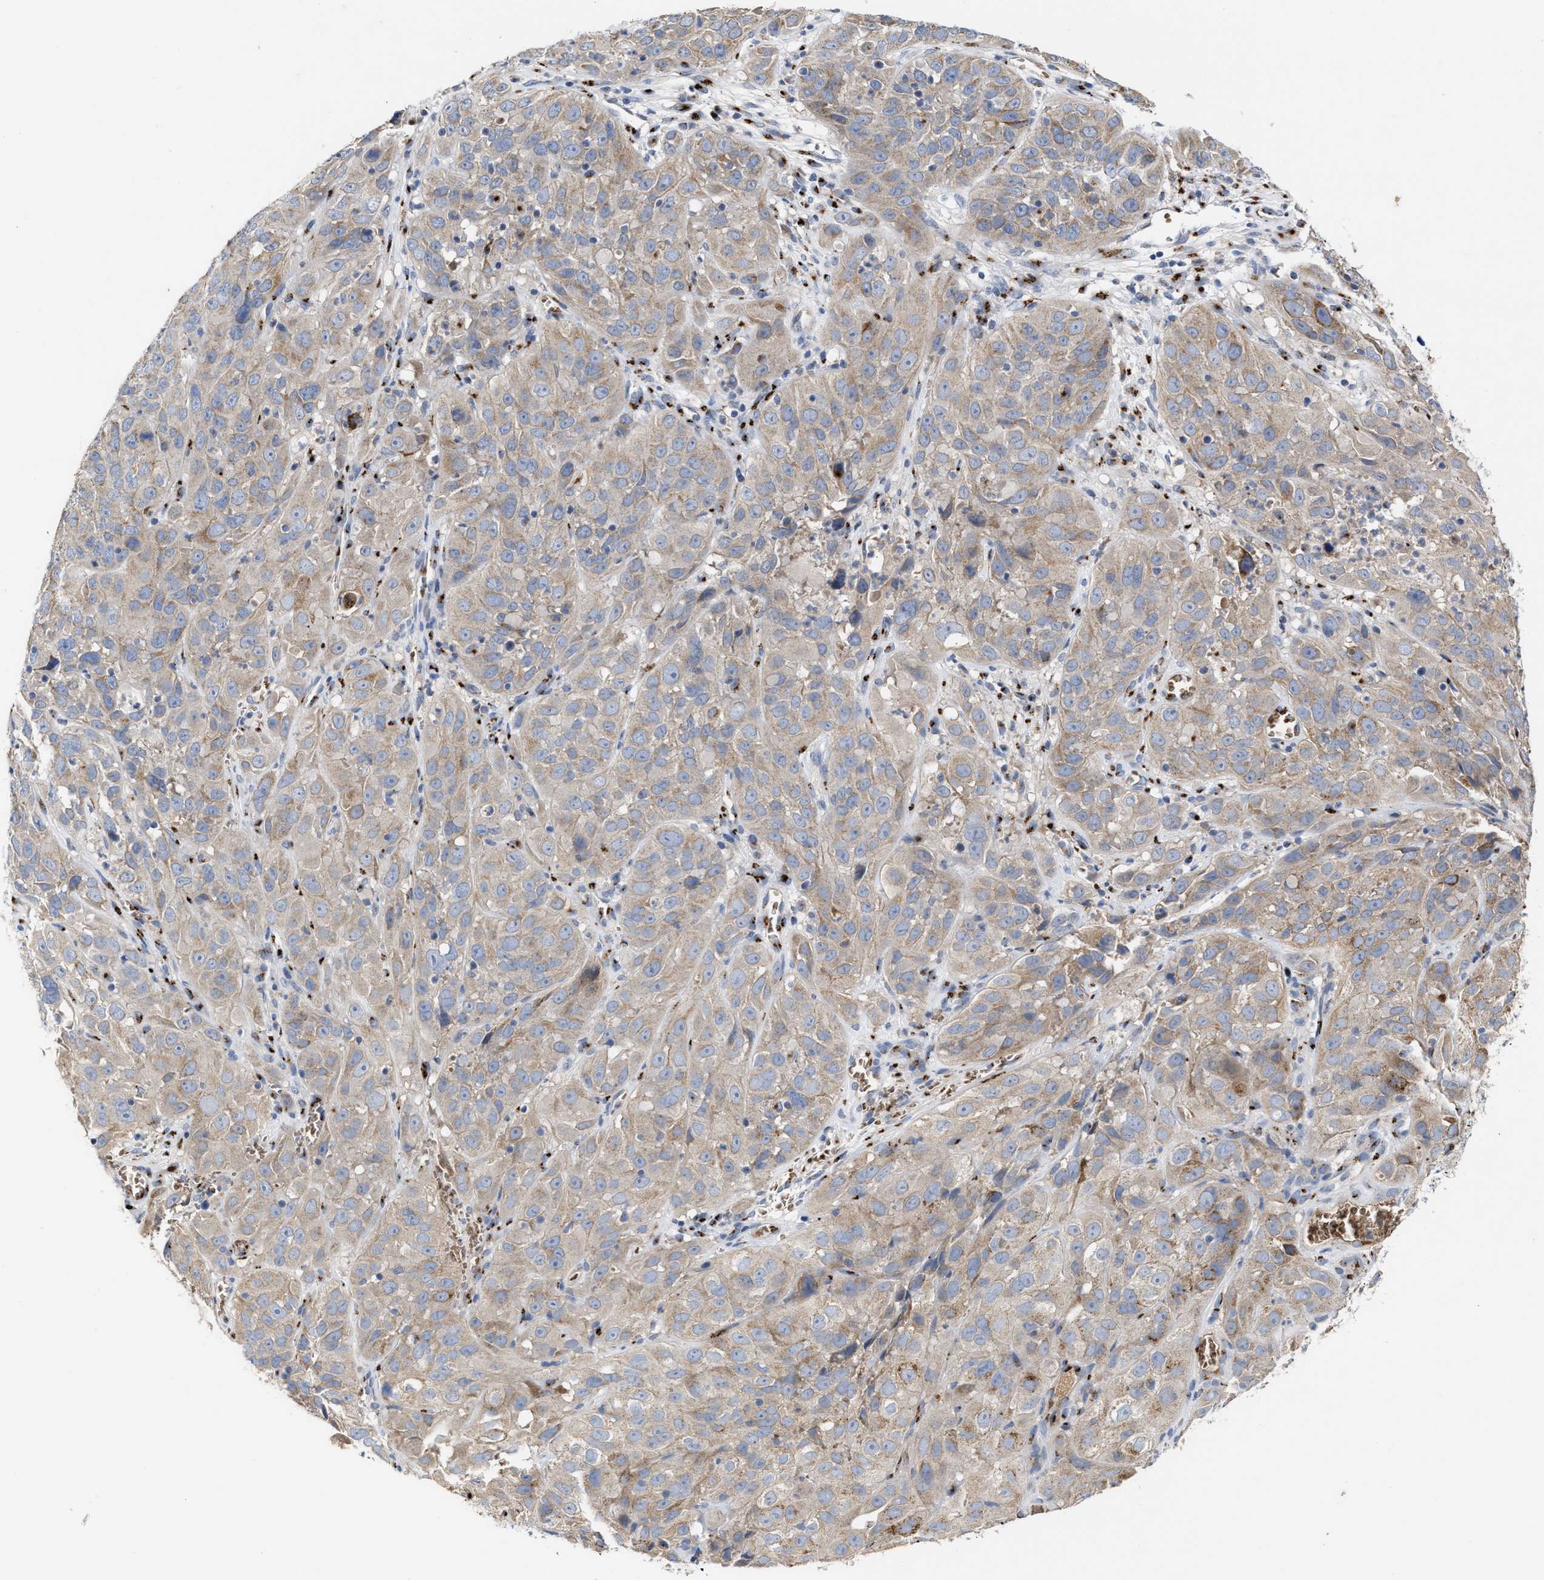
{"staining": {"intensity": "weak", "quantity": ">75%", "location": "cytoplasmic/membranous"}, "tissue": "cervical cancer", "cell_type": "Tumor cells", "image_type": "cancer", "snomed": [{"axis": "morphology", "description": "Squamous cell carcinoma, NOS"}, {"axis": "topography", "description": "Cervix"}], "caption": "Weak cytoplasmic/membranous positivity is identified in approximately >75% of tumor cells in cervical cancer (squamous cell carcinoma).", "gene": "CCL2", "patient": {"sex": "female", "age": 32}}